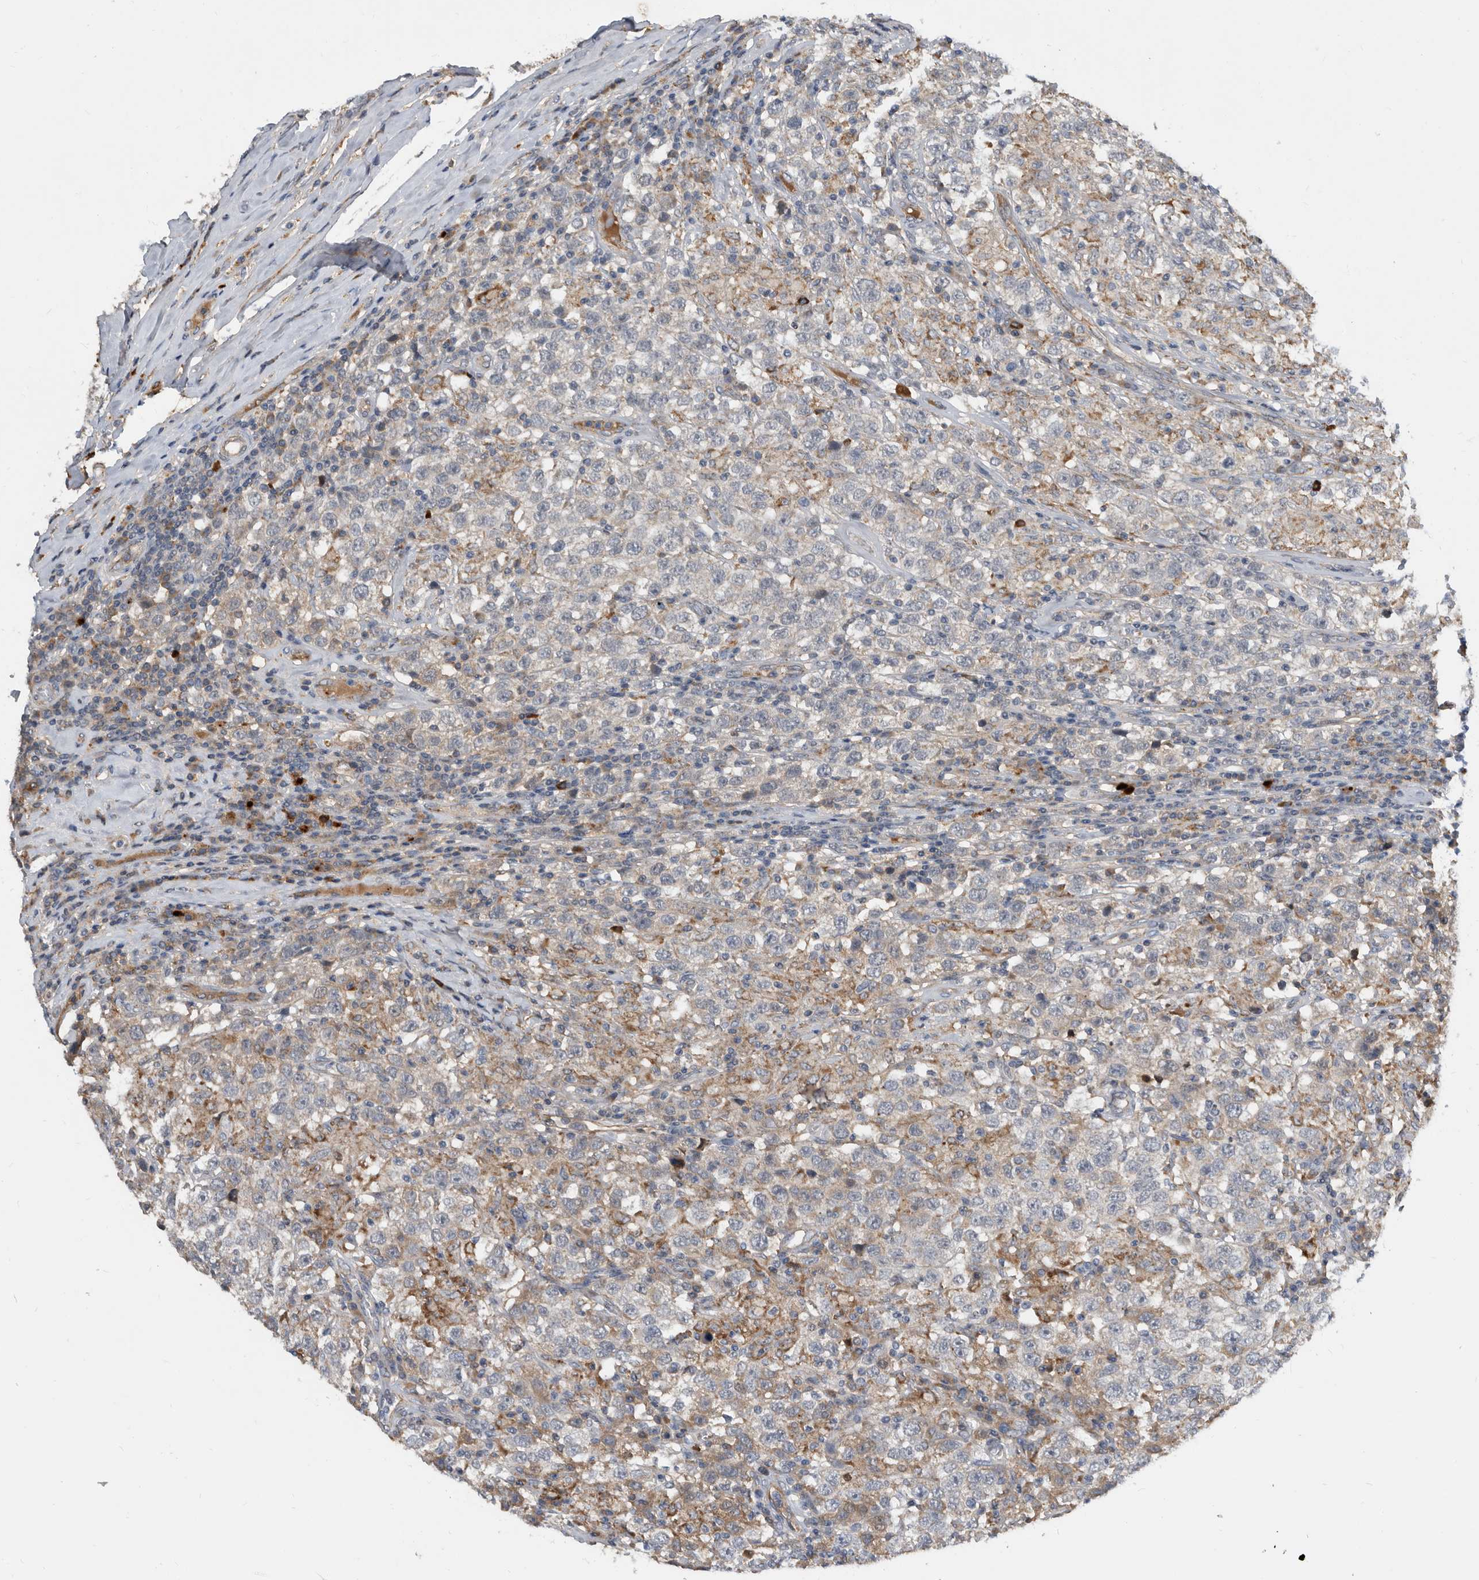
{"staining": {"intensity": "weak", "quantity": "<25%", "location": "cytoplasmic/membranous"}, "tissue": "testis cancer", "cell_type": "Tumor cells", "image_type": "cancer", "snomed": [{"axis": "morphology", "description": "Seminoma, NOS"}, {"axis": "topography", "description": "Testis"}], "caption": "The image displays no significant positivity in tumor cells of seminoma (testis). (Brightfield microscopy of DAB immunohistochemistry (IHC) at high magnification).", "gene": "PI15", "patient": {"sex": "male", "age": 41}}